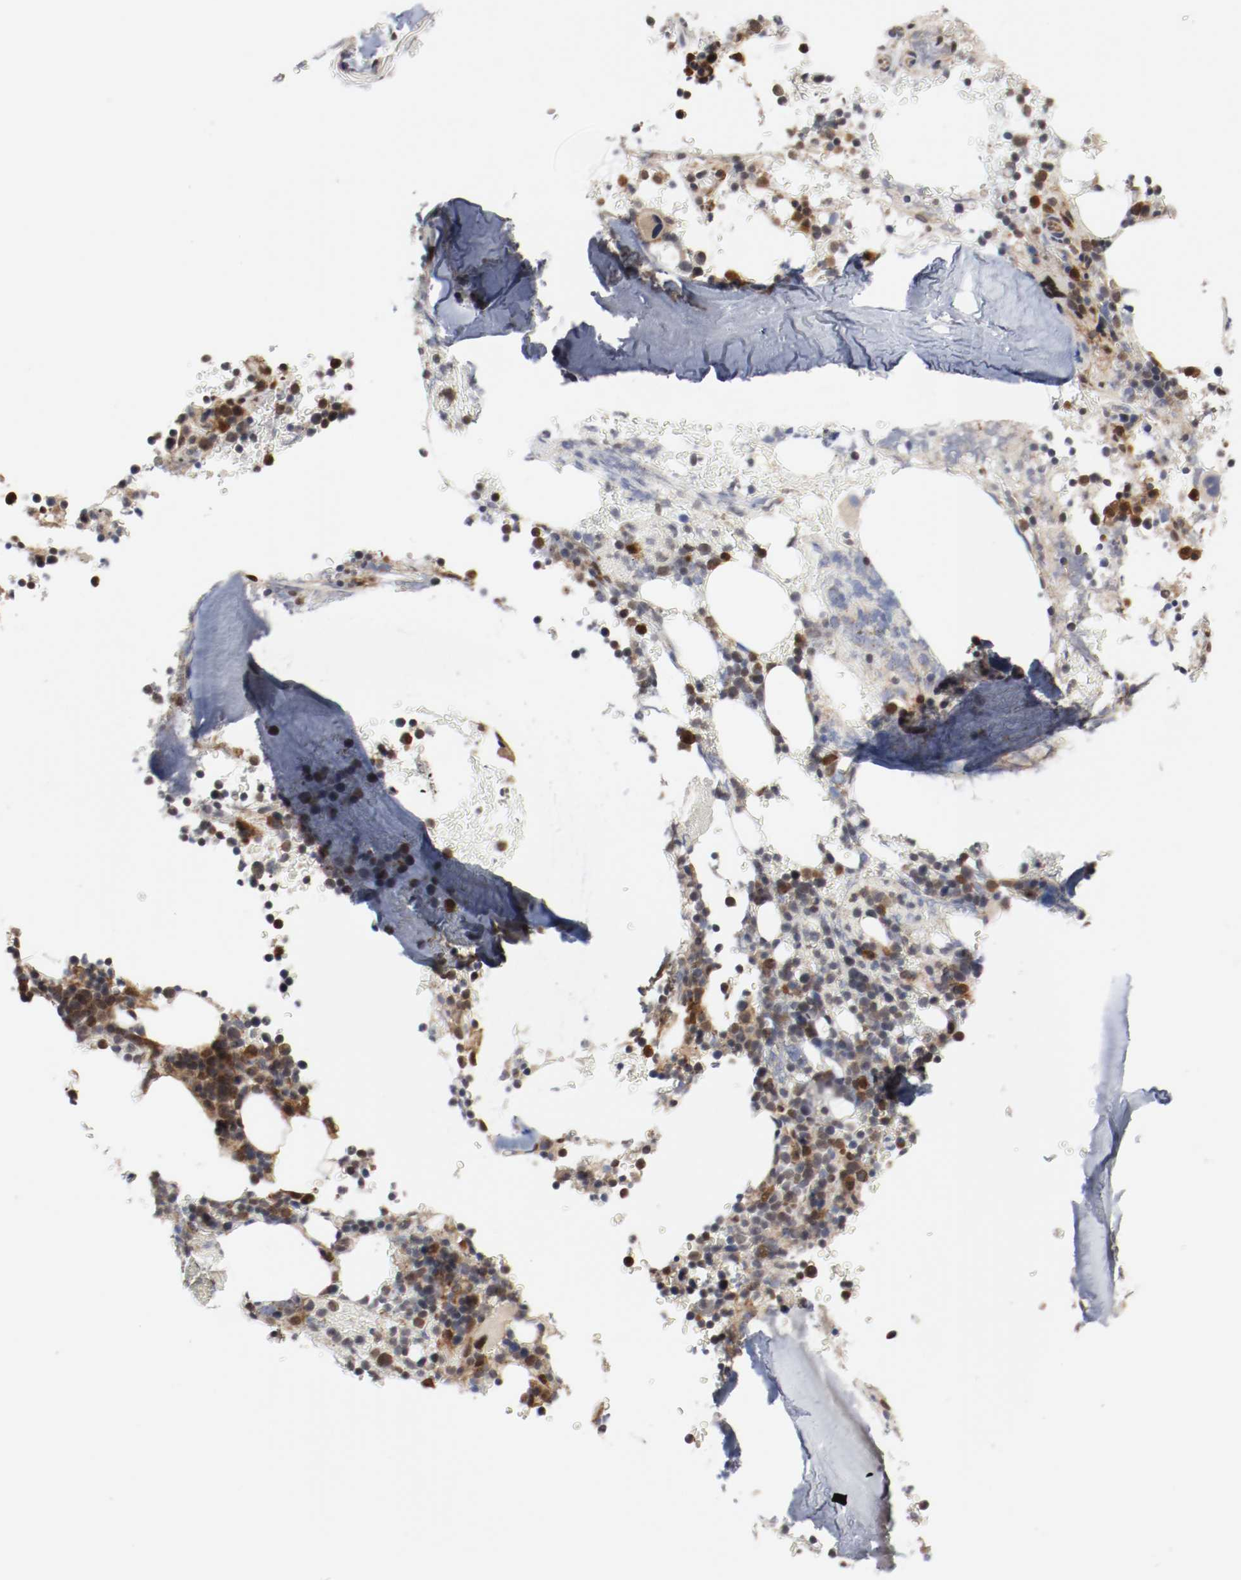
{"staining": {"intensity": "moderate", "quantity": "25%-75%", "location": "cytoplasmic/membranous,nuclear"}, "tissue": "bone marrow", "cell_type": "Hematopoietic cells", "image_type": "normal", "snomed": [{"axis": "morphology", "description": "Normal tissue, NOS"}, {"axis": "topography", "description": "Bone marrow"}], "caption": "Immunohistochemistry (IHC) photomicrograph of benign human bone marrow stained for a protein (brown), which reveals medium levels of moderate cytoplasmic/membranous,nuclear staining in about 25%-75% of hematopoietic cells.", "gene": "AFG3L2", "patient": {"sex": "female", "age": 73}}